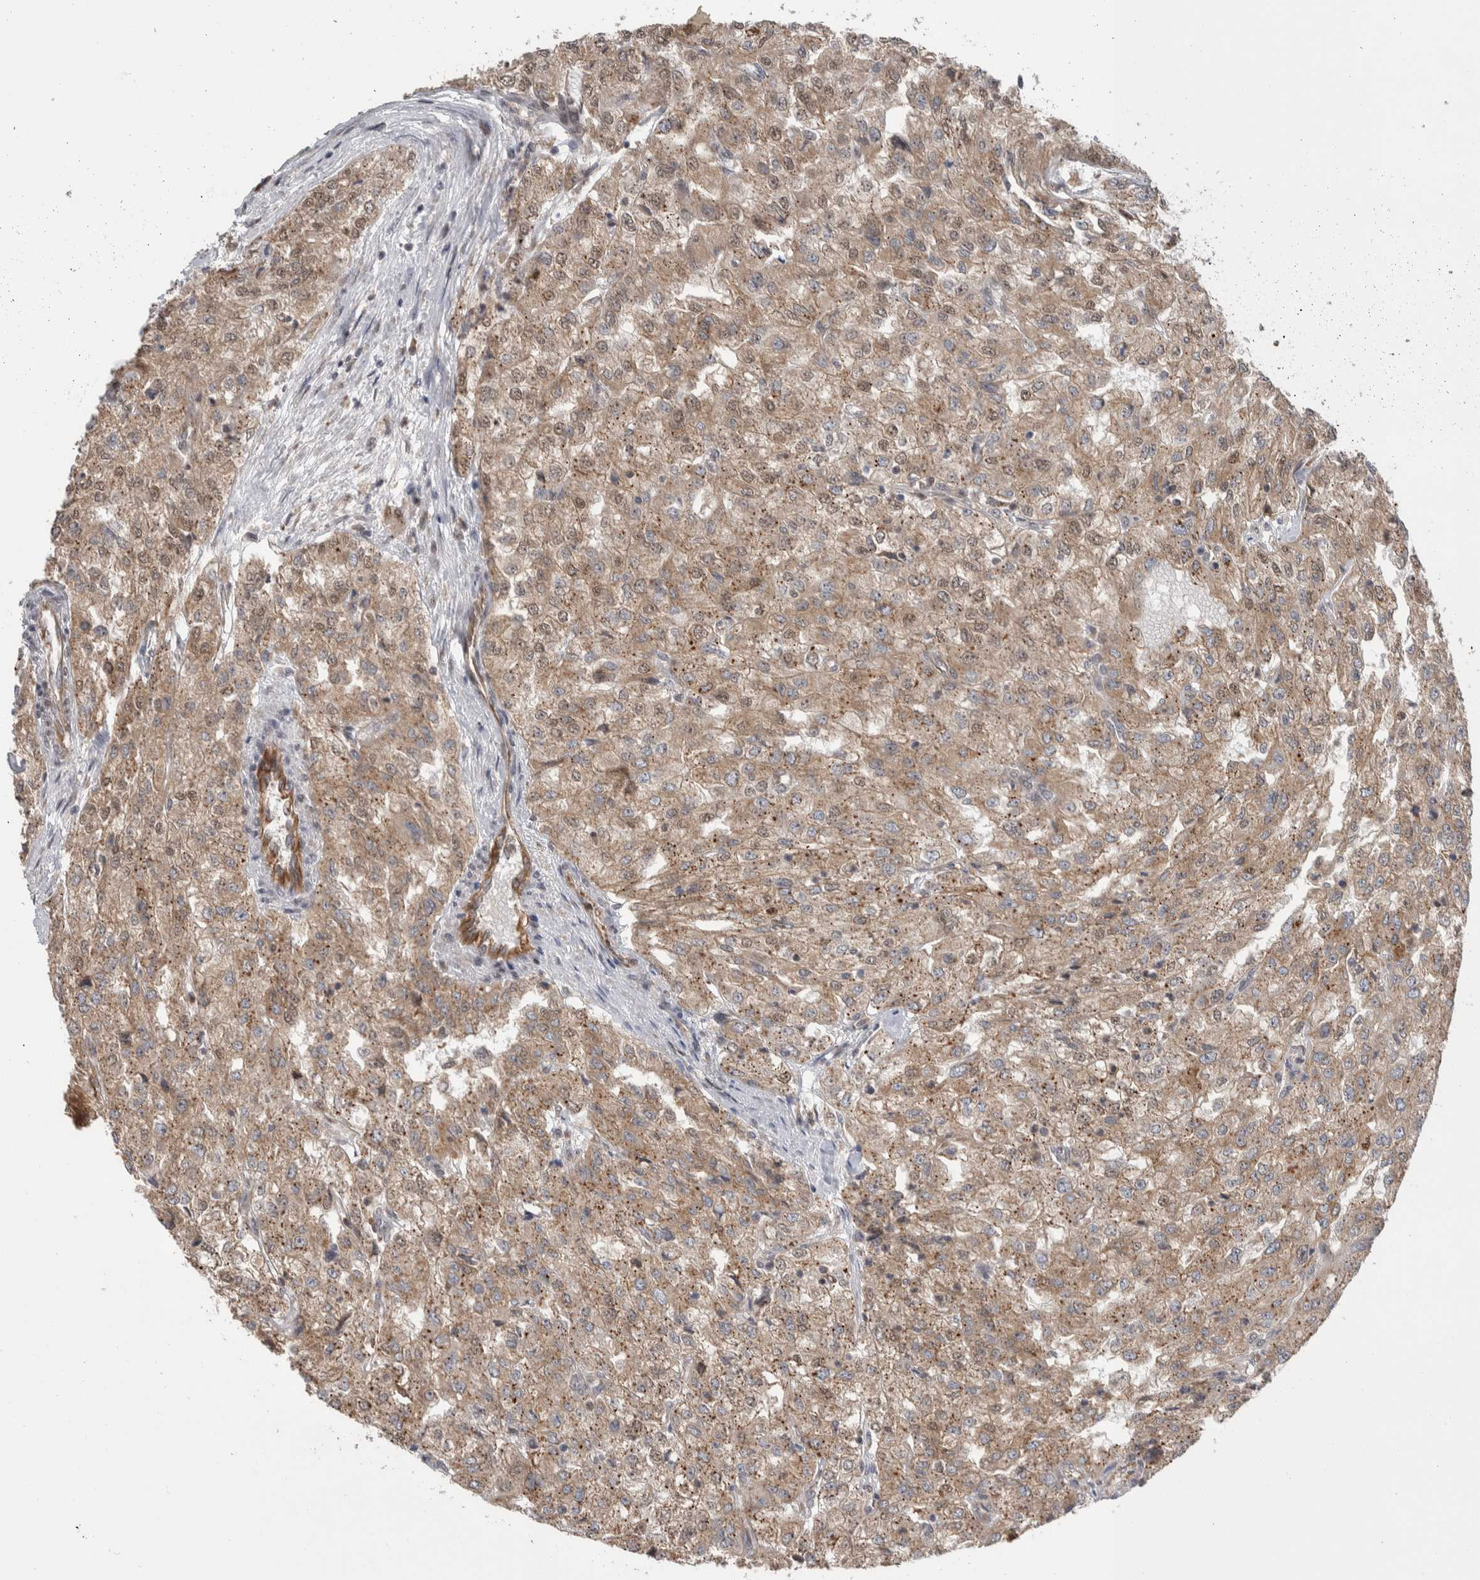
{"staining": {"intensity": "weak", "quantity": ">75%", "location": "cytoplasmic/membranous"}, "tissue": "renal cancer", "cell_type": "Tumor cells", "image_type": "cancer", "snomed": [{"axis": "morphology", "description": "Adenocarcinoma, NOS"}, {"axis": "topography", "description": "Kidney"}], "caption": "Weak cytoplasmic/membranous positivity for a protein is identified in about >75% of tumor cells of renal adenocarcinoma using immunohistochemistry.", "gene": "PRDM4", "patient": {"sex": "female", "age": 54}}